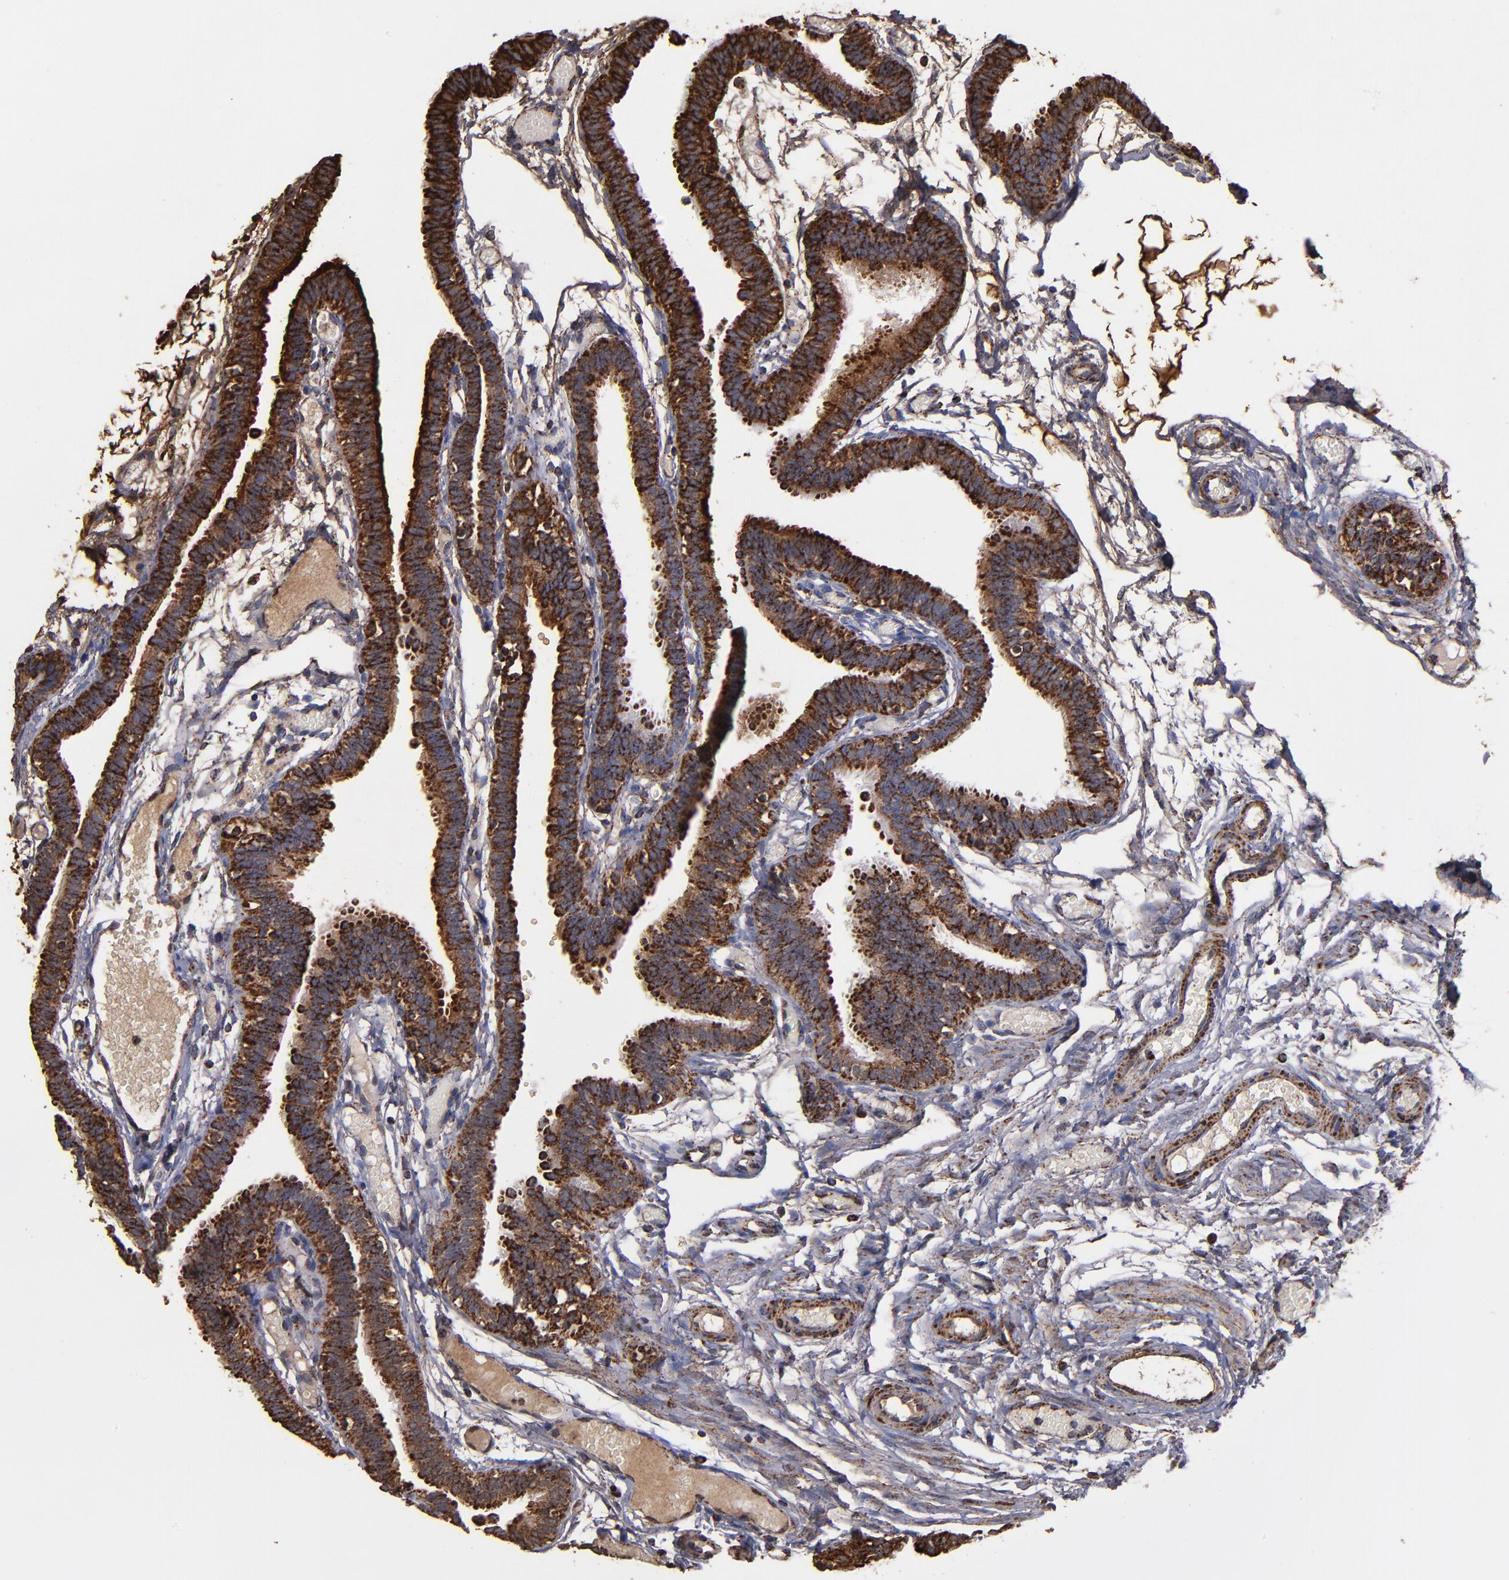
{"staining": {"intensity": "strong", "quantity": ">75%", "location": "cytoplasmic/membranous"}, "tissue": "fallopian tube", "cell_type": "Glandular cells", "image_type": "normal", "snomed": [{"axis": "morphology", "description": "Normal tissue, NOS"}, {"axis": "topography", "description": "Fallopian tube"}], "caption": "A photomicrograph of human fallopian tube stained for a protein shows strong cytoplasmic/membranous brown staining in glandular cells.", "gene": "SOD2", "patient": {"sex": "female", "age": 29}}